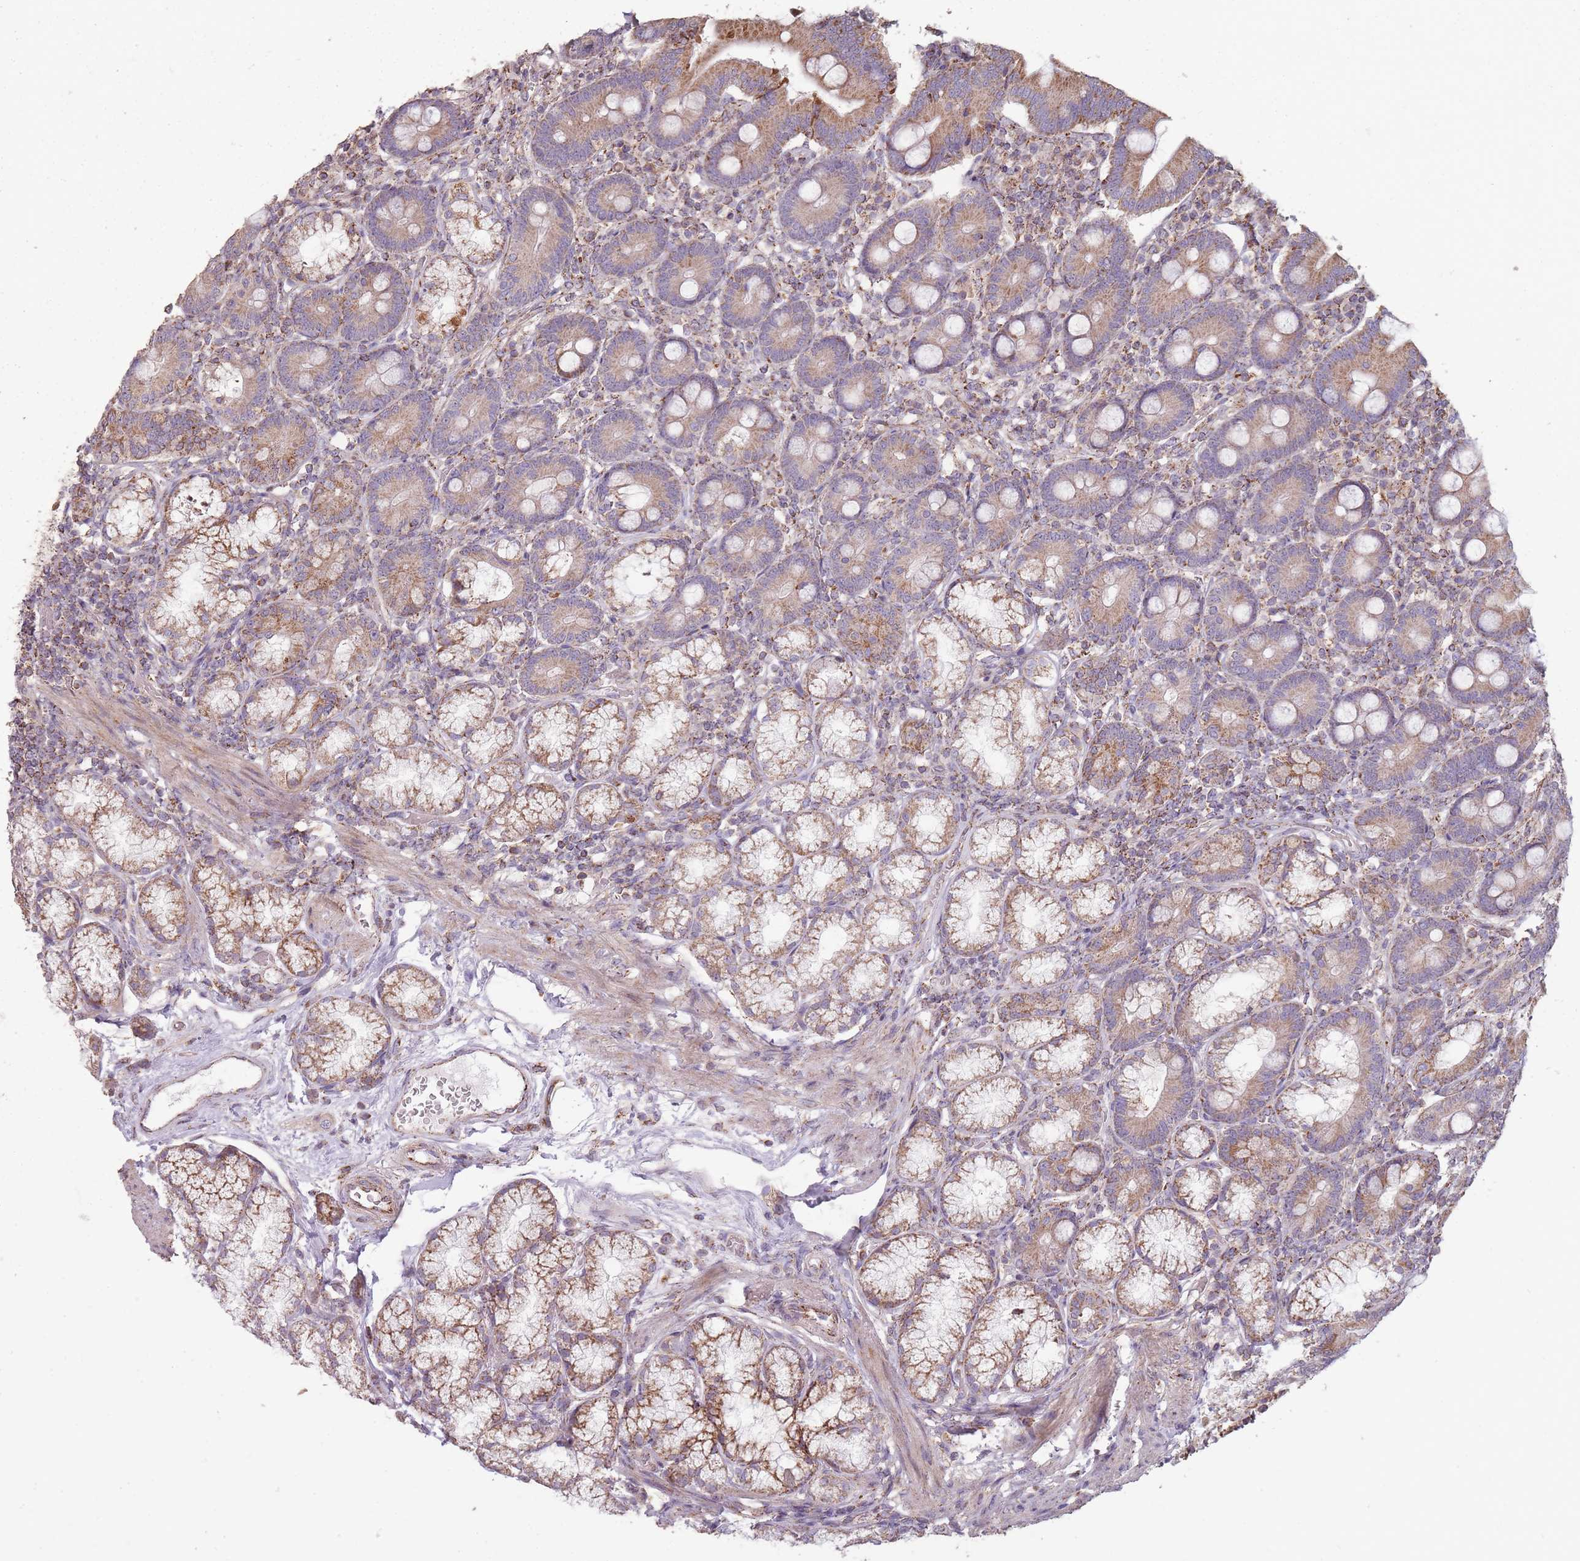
{"staining": {"intensity": "moderate", "quantity": ">75%", "location": "cytoplasmic/membranous"}, "tissue": "duodenum", "cell_type": "Glandular cells", "image_type": "normal", "snomed": [{"axis": "morphology", "description": "Normal tissue, NOS"}, {"axis": "topography", "description": "Duodenum"}], "caption": "Duodenum stained with a brown dye displays moderate cytoplasmic/membranous positive positivity in approximately >75% of glandular cells.", "gene": "CNOT8", "patient": {"sex": "female", "age": 67}}